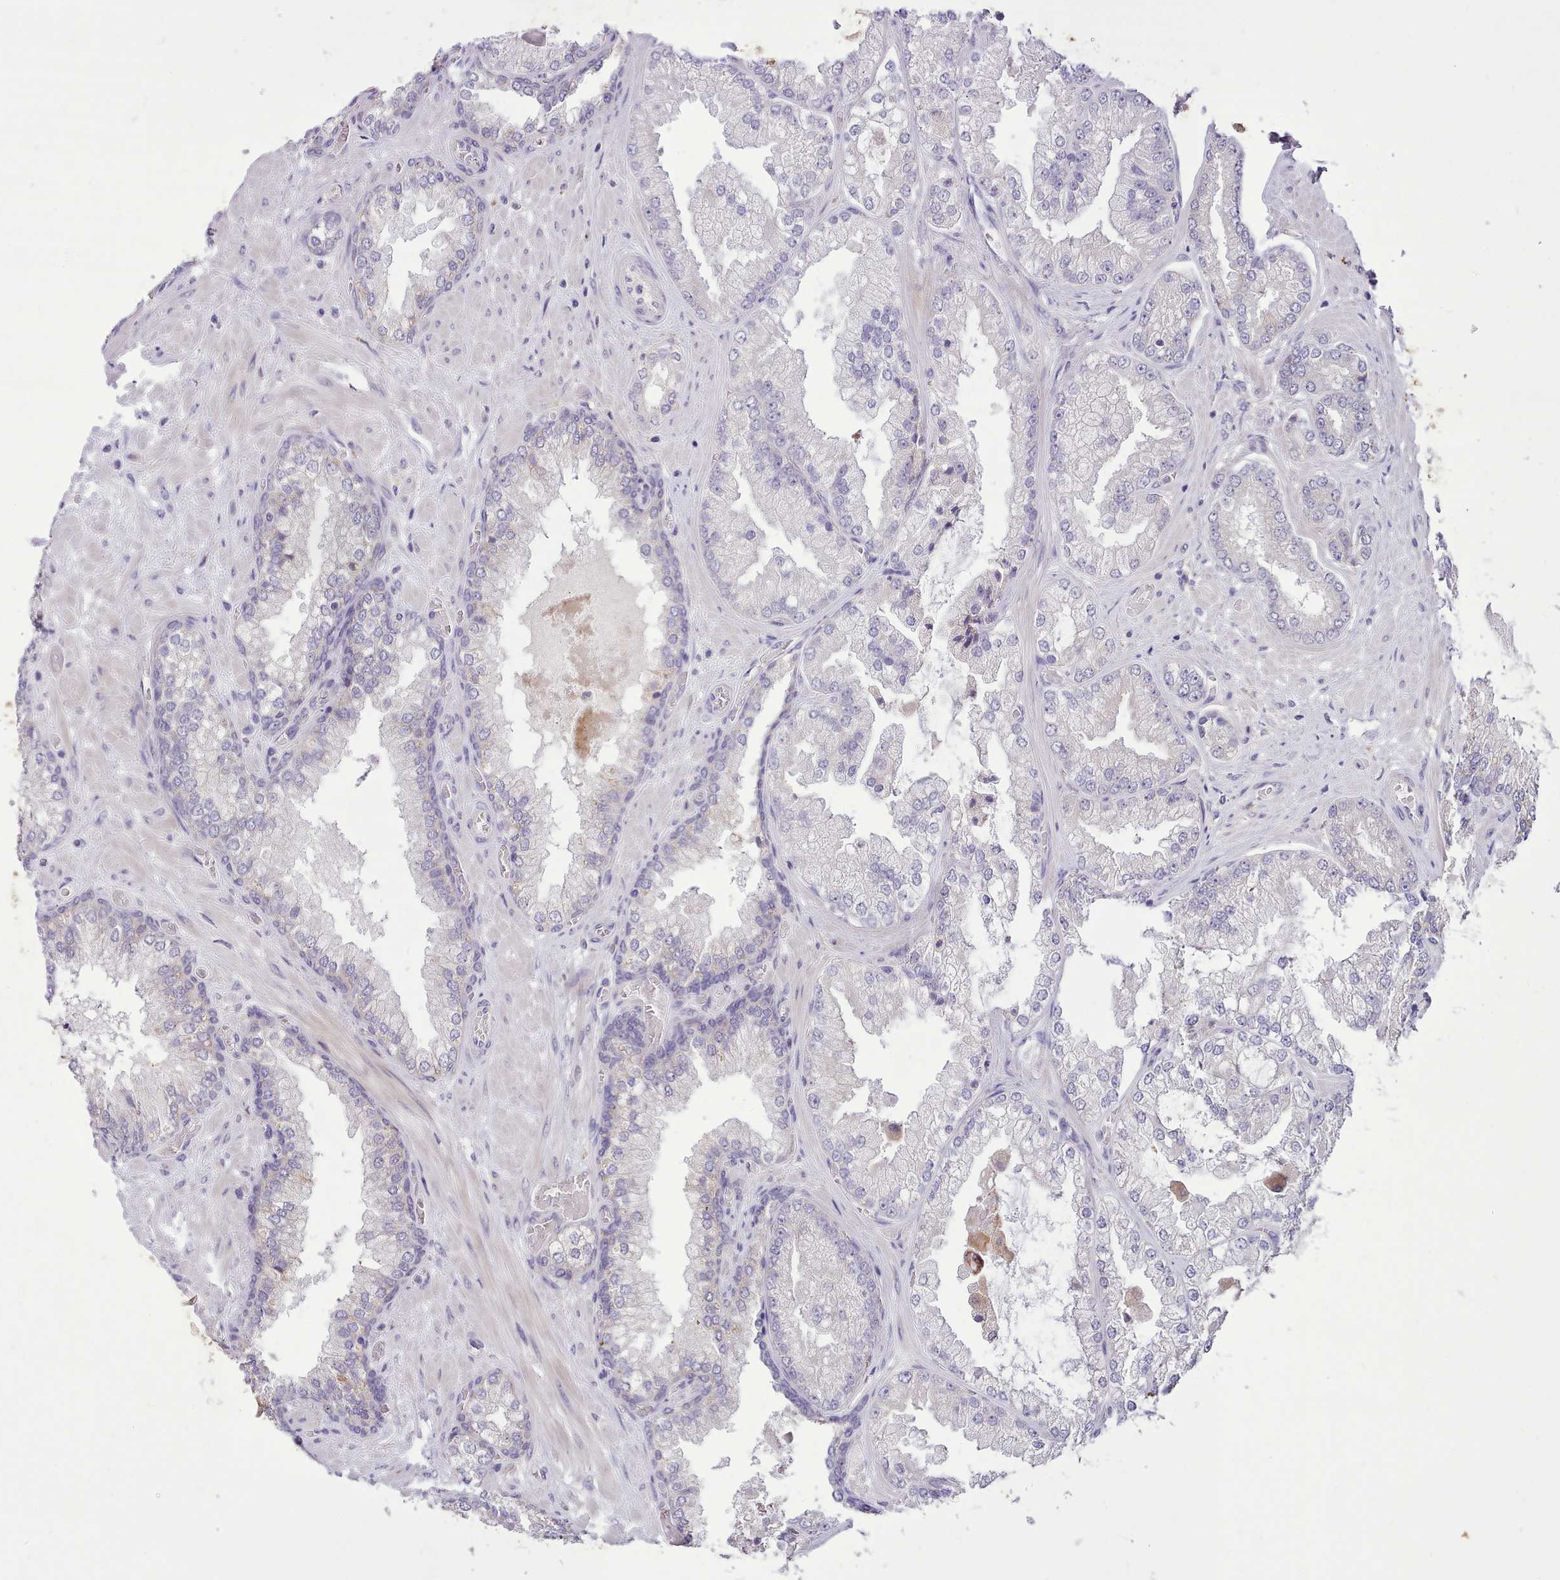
{"staining": {"intensity": "negative", "quantity": "none", "location": "none"}, "tissue": "prostate cancer", "cell_type": "Tumor cells", "image_type": "cancer", "snomed": [{"axis": "morphology", "description": "Adenocarcinoma, Low grade"}, {"axis": "topography", "description": "Prostate"}], "caption": "IHC photomicrograph of neoplastic tissue: prostate cancer stained with DAB (3,3'-diaminobenzidine) demonstrates no significant protein staining in tumor cells.", "gene": "FAM83E", "patient": {"sex": "male", "age": 57}}